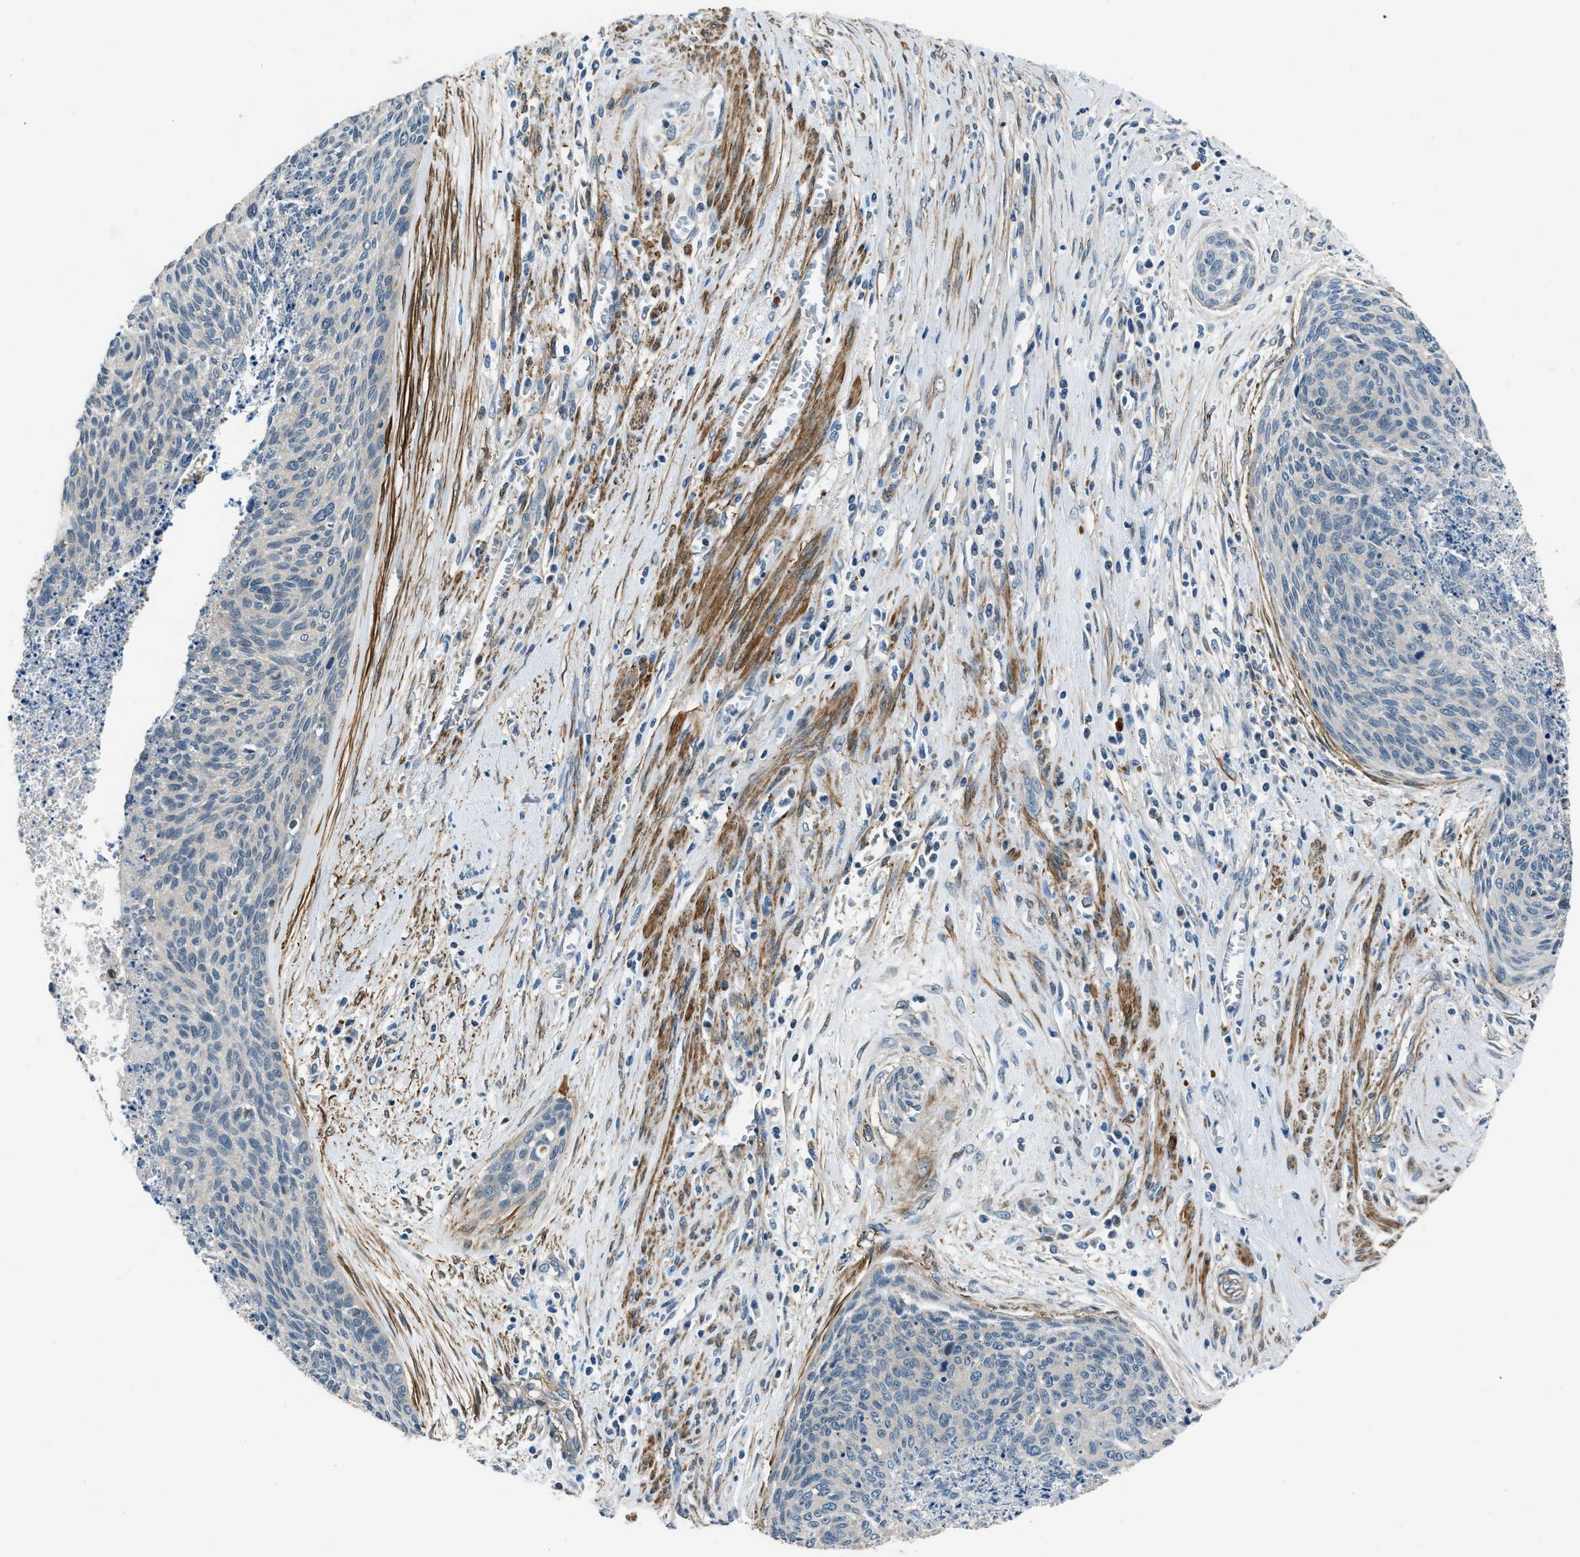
{"staining": {"intensity": "negative", "quantity": "none", "location": "none"}, "tissue": "cervical cancer", "cell_type": "Tumor cells", "image_type": "cancer", "snomed": [{"axis": "morphology", "description": "Squamous cell carcinoma, NOS"}, {"axis": "topography", "description": "Cervix"}], "caption": "An image of human cervical cancer (squamous cell carcinoma) is negative for staining in tumor cells.", "gene": "NUDCD3", "patient": {"sex": "female", "age": 55}}